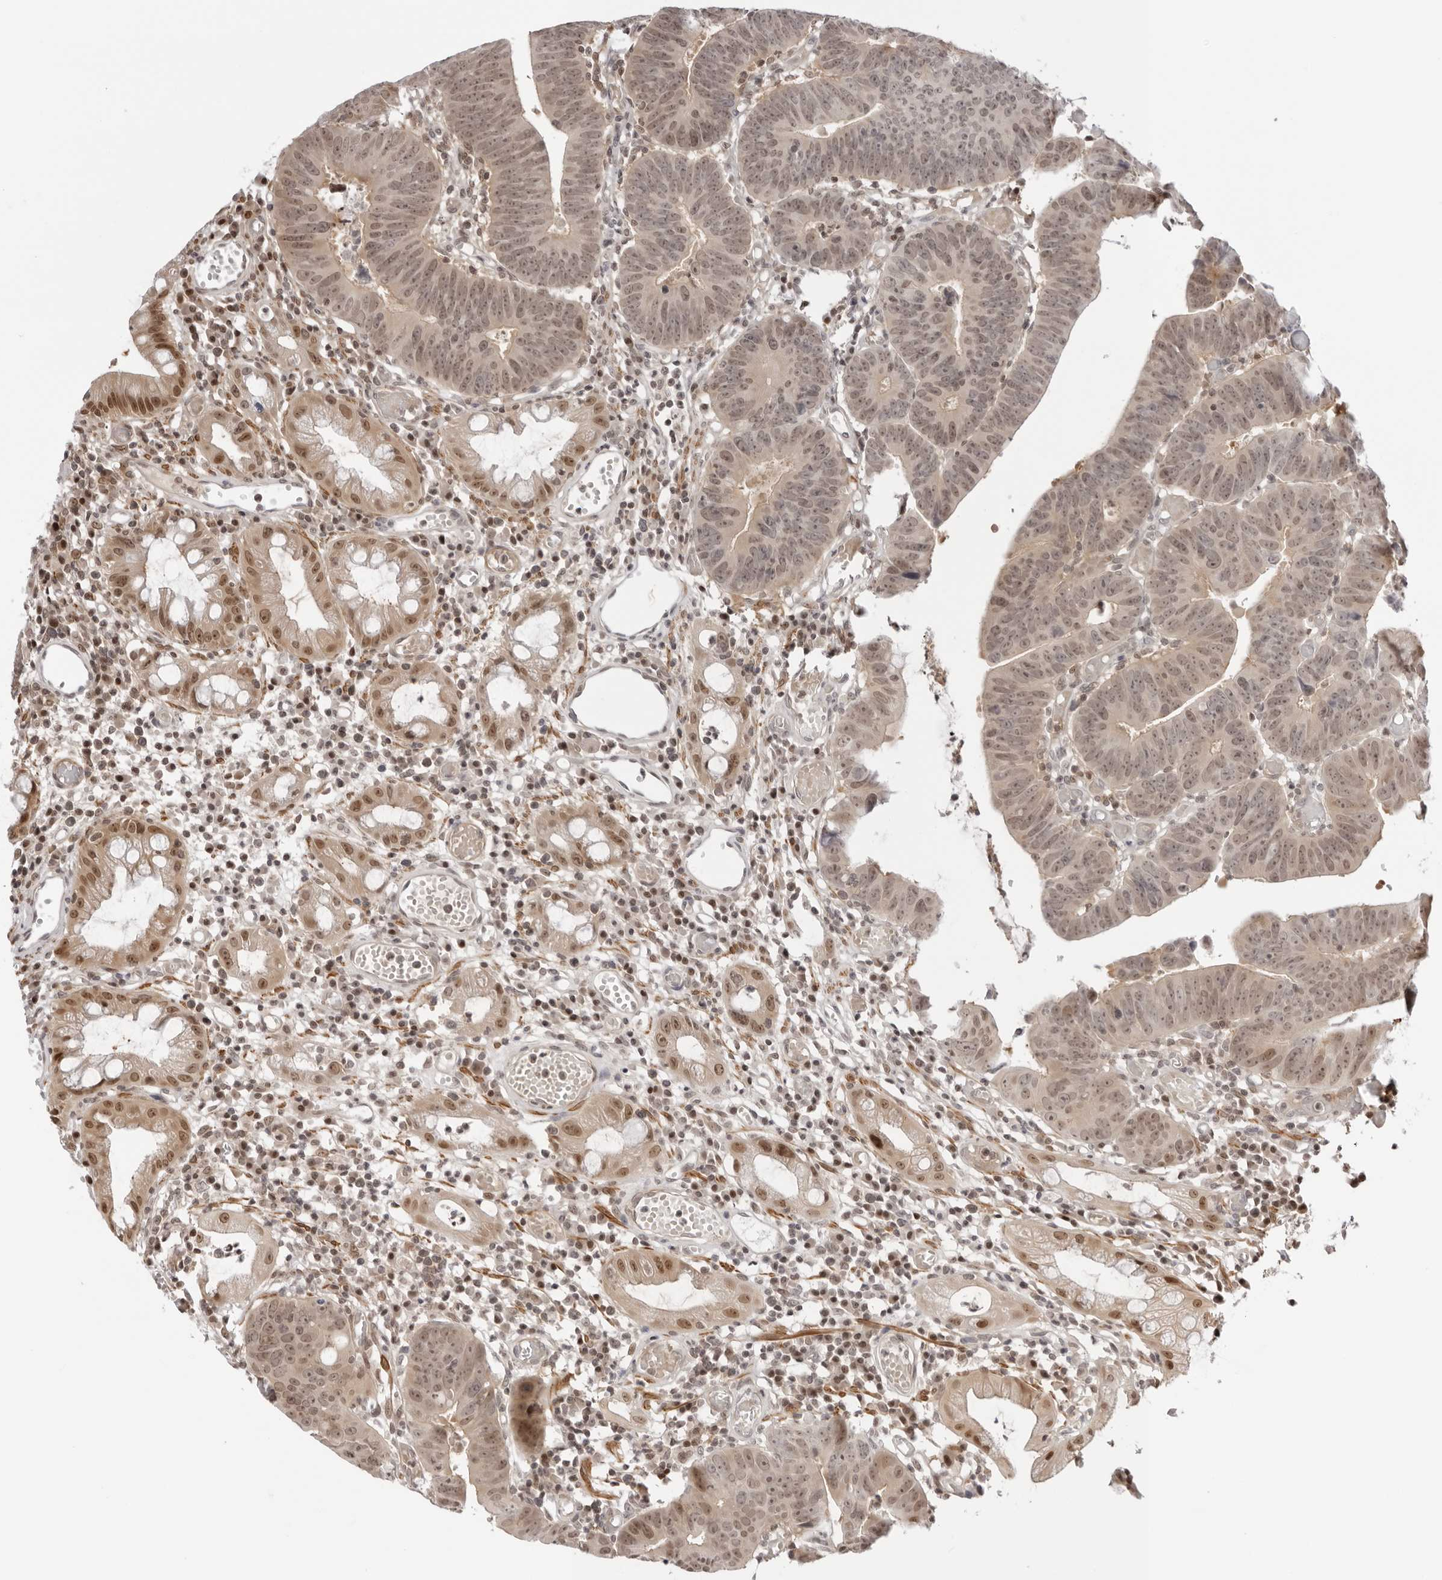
{"staining": {"intensity": "moderate", "quantity": "25%-75%", "location": "nuclear"}, "tissue": "colorectal cancer", "cell_type": "Tumor cells", "image_type": "cancer", "snomed": [{"axis": "morphology", "description": "Adenocarcinoma, NOS"}, {"axis": "topography", "description": "Rectum"}], "caption": "Immunohistochemical staining of human colorectal adenocarcinoma demonstrates medium levels of moderate nuclear protein expression in about 25%-75% of tumor cells. Ihc stains the protein of interest in brown and the nuclei are stained blue.", "gene": "RNF146", "patient": {"sex": "female", "age": 65}}